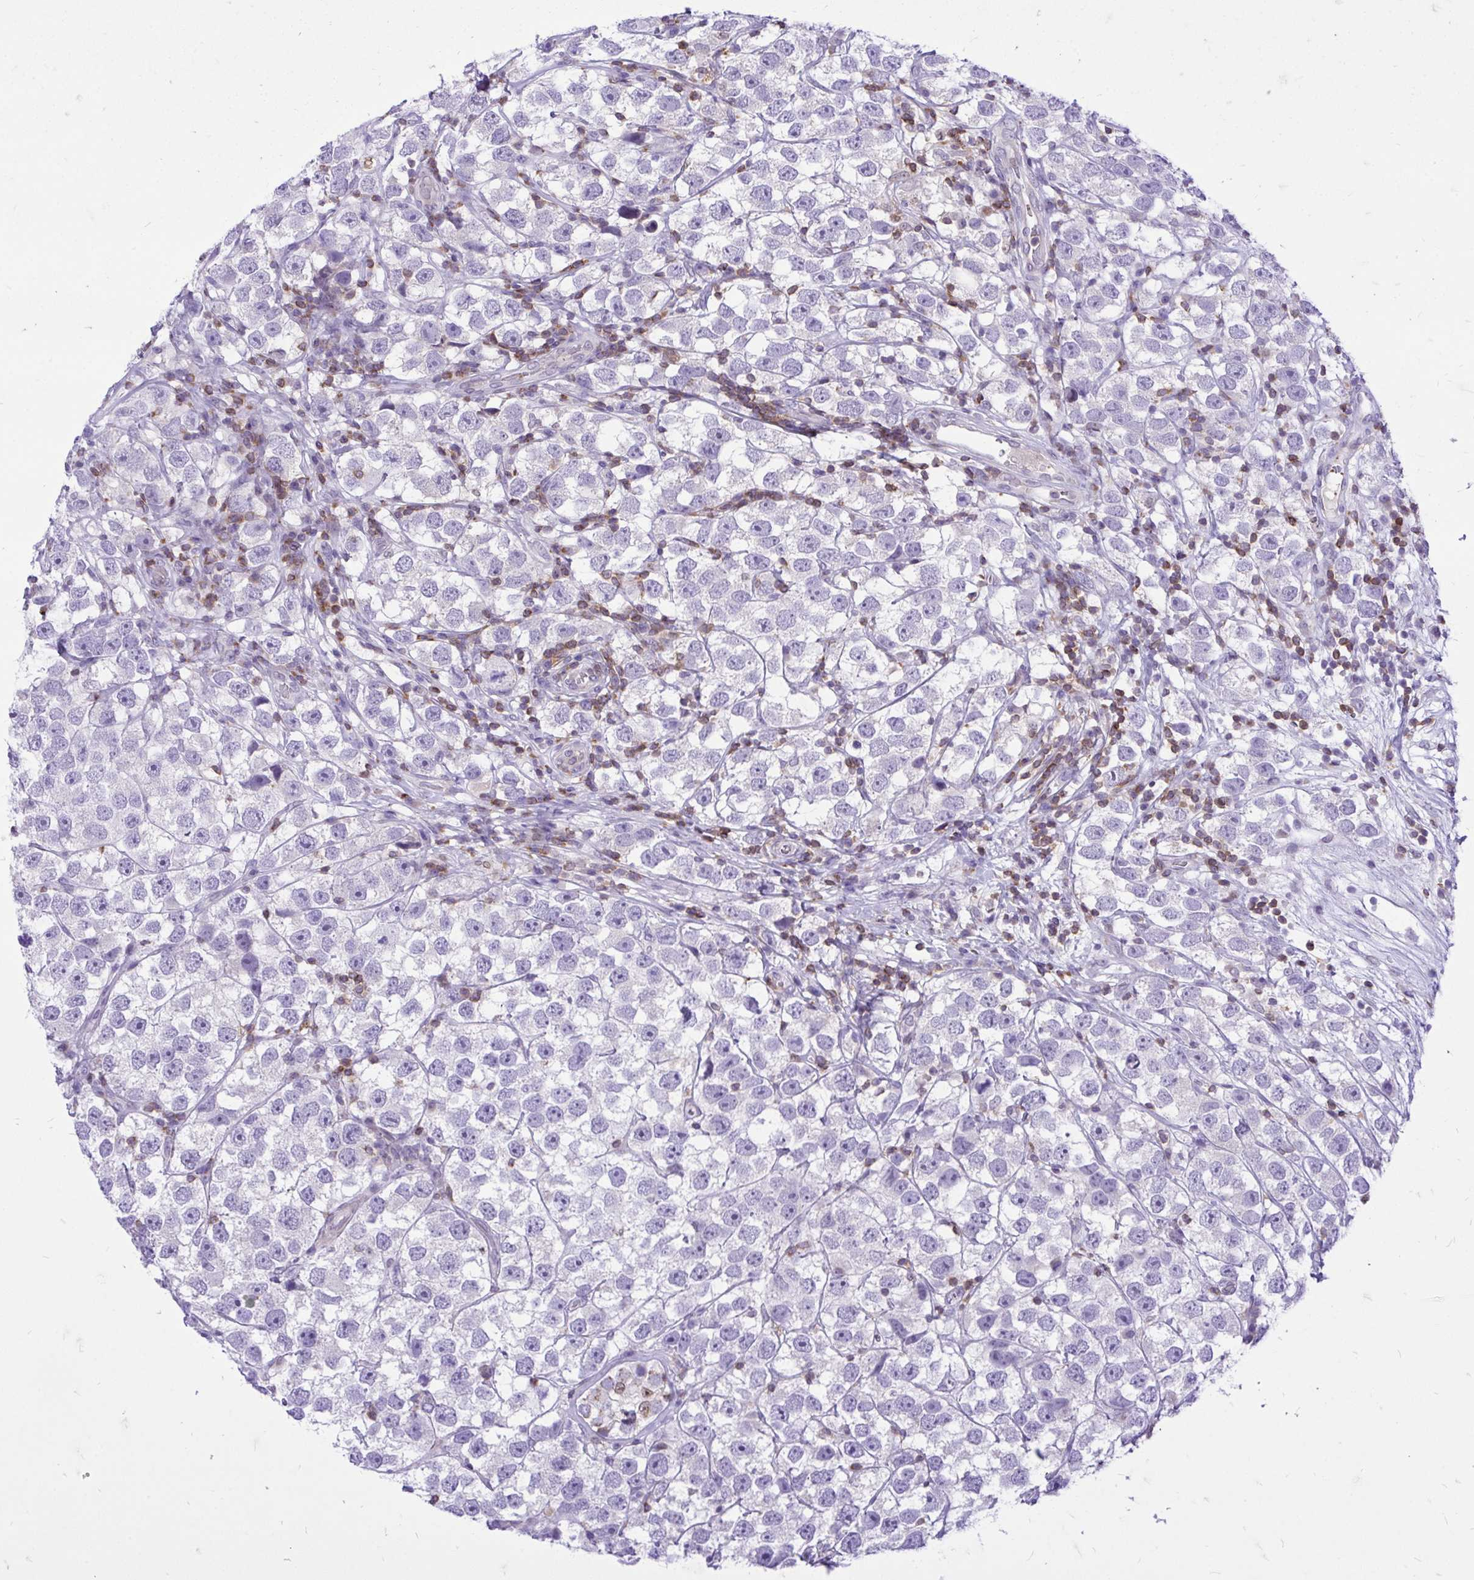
{"staining": {"intensity": "negative", "quantity": "none", "location": "none"}, "tissue": "testis cancer", "cell_type": "Tumor cells", "image_type": "cancer", "snomed": [{"axis": "morphology", "description": "Seminoma, NOS"}, {"axis": "topography", "description": "Testis"}], "caption": "Immunohistochemistry (IHC) of testis seminoma exhibits no staining in tumor cells. The staining is performed using DAB (3,3'-diaminobenzidine) brown chromogen with nuclei counter-stained in using hematoxylin.", "gene": "CXCL8", "patient": {"sex": "male", "age": 26}}